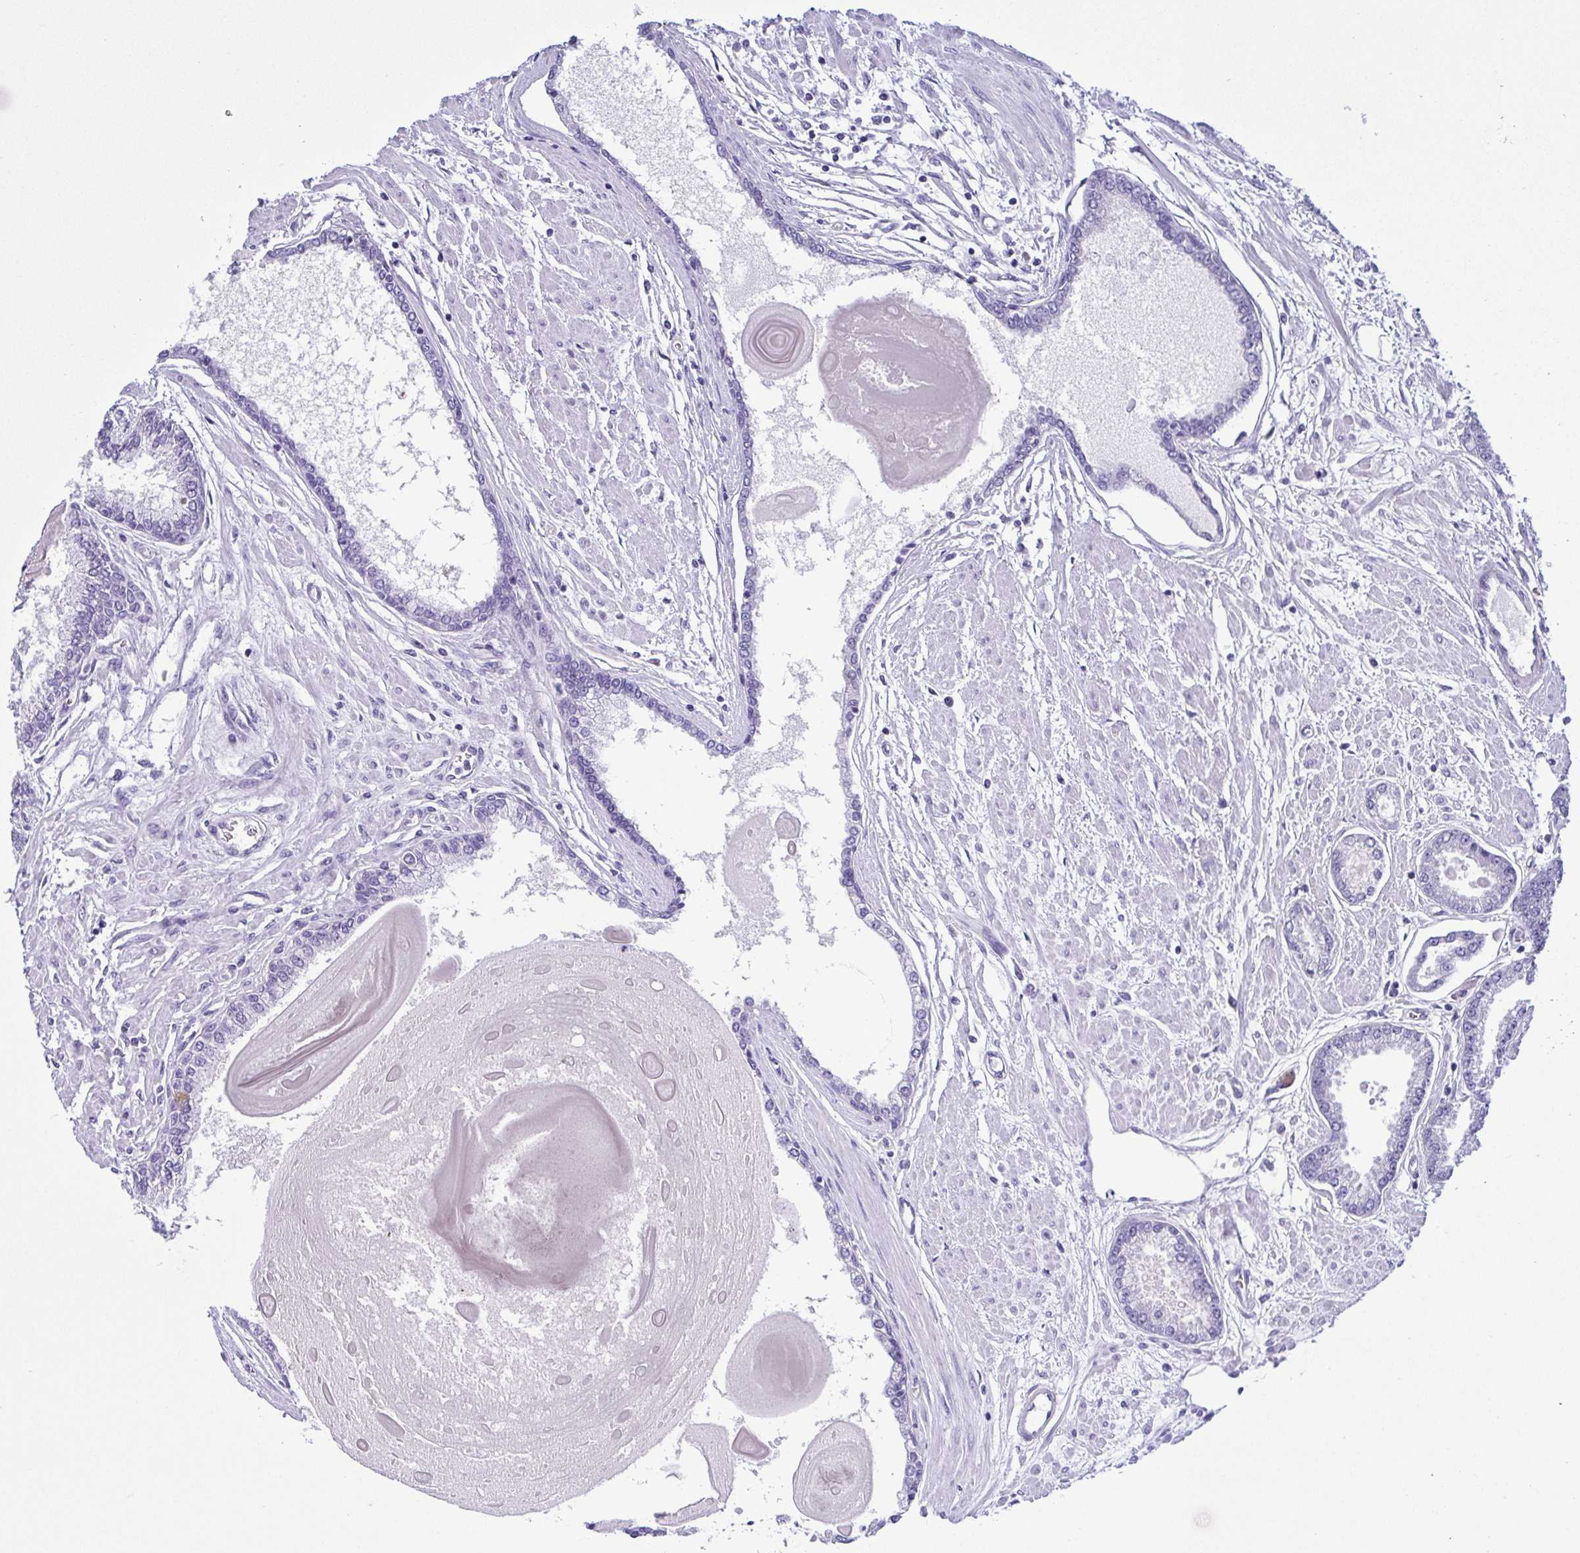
{"staining": {"intensity": "negative", "quantity": "none", "location": "none"}, "tissue": "prostate cancer", "cell_type": "Tumor cells", "image_type": "cancer", "snomed": [{"axis": "morphology", "description": "Adenocarcinoma, Low grade"}, {"axis": "topography", "description": "Prostate"}], "caption": "A micrograph of human prostate cancer is negative for staining in tumor cells.", "gene": "EPB42", "patient": {"sex": "male", "age": 67}}